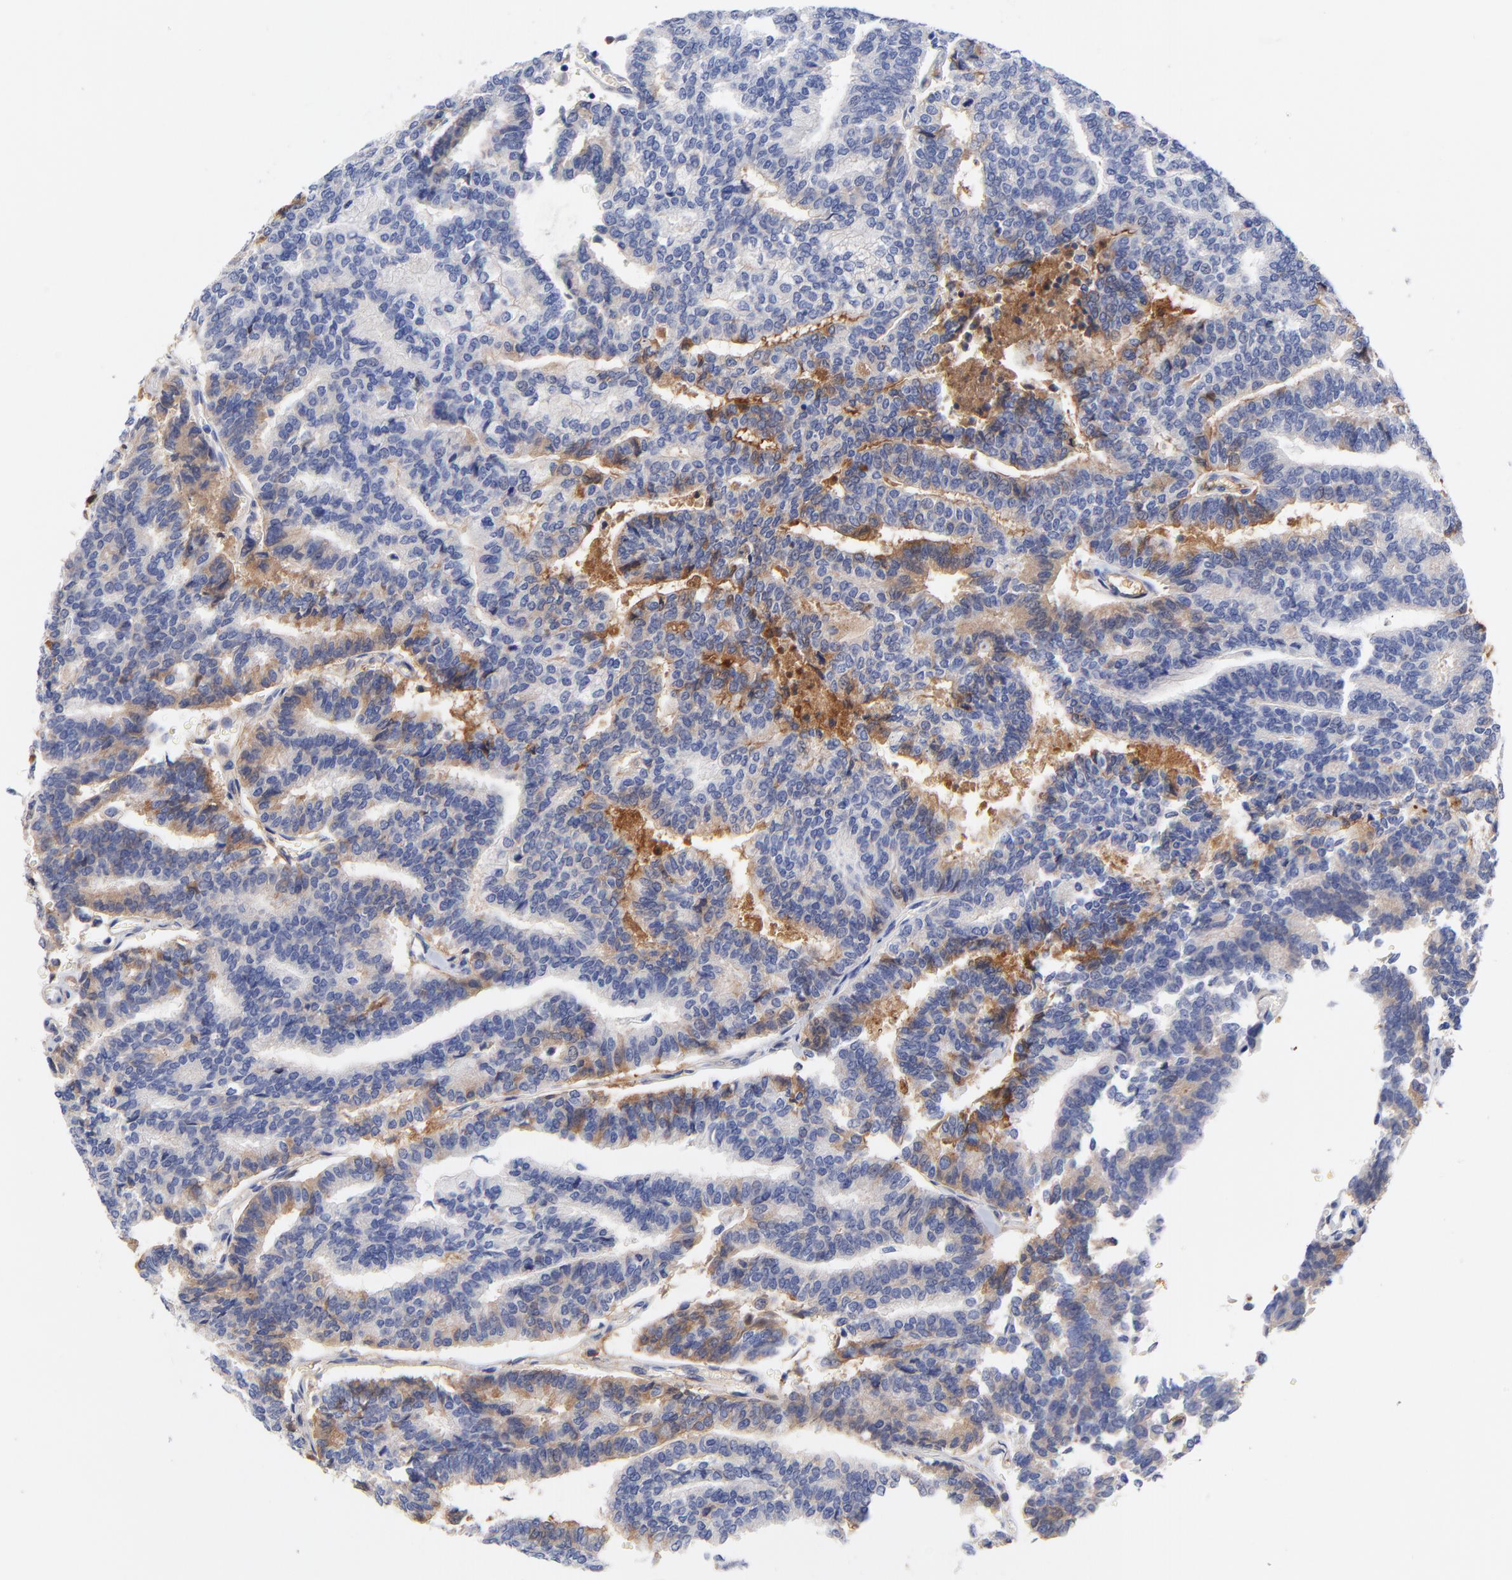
{"staining": {"intensity": "weak", "quantity": "25%-75%", "location": "cytoplasmic/membranous"}, "tissue": "thyroid cancer", "cell_type": "Tumor cells", "image_type": "cancer", "snomed": [{"axis": "morphology", "description": "Papillary adenocarcinoma, NOS"}, {"axis": "topography", "description": "Thyroid gland"}], "caption": "Papillary adenocarcinoma (thyroid) stained with immunohistochemistry (IHC) exhibits weak cytoplasmic/membranous positivity in about 25%-75% of tumor cells.", "gene": "IGLV3-10", "patient": {"sex": "female", "age": 35}}